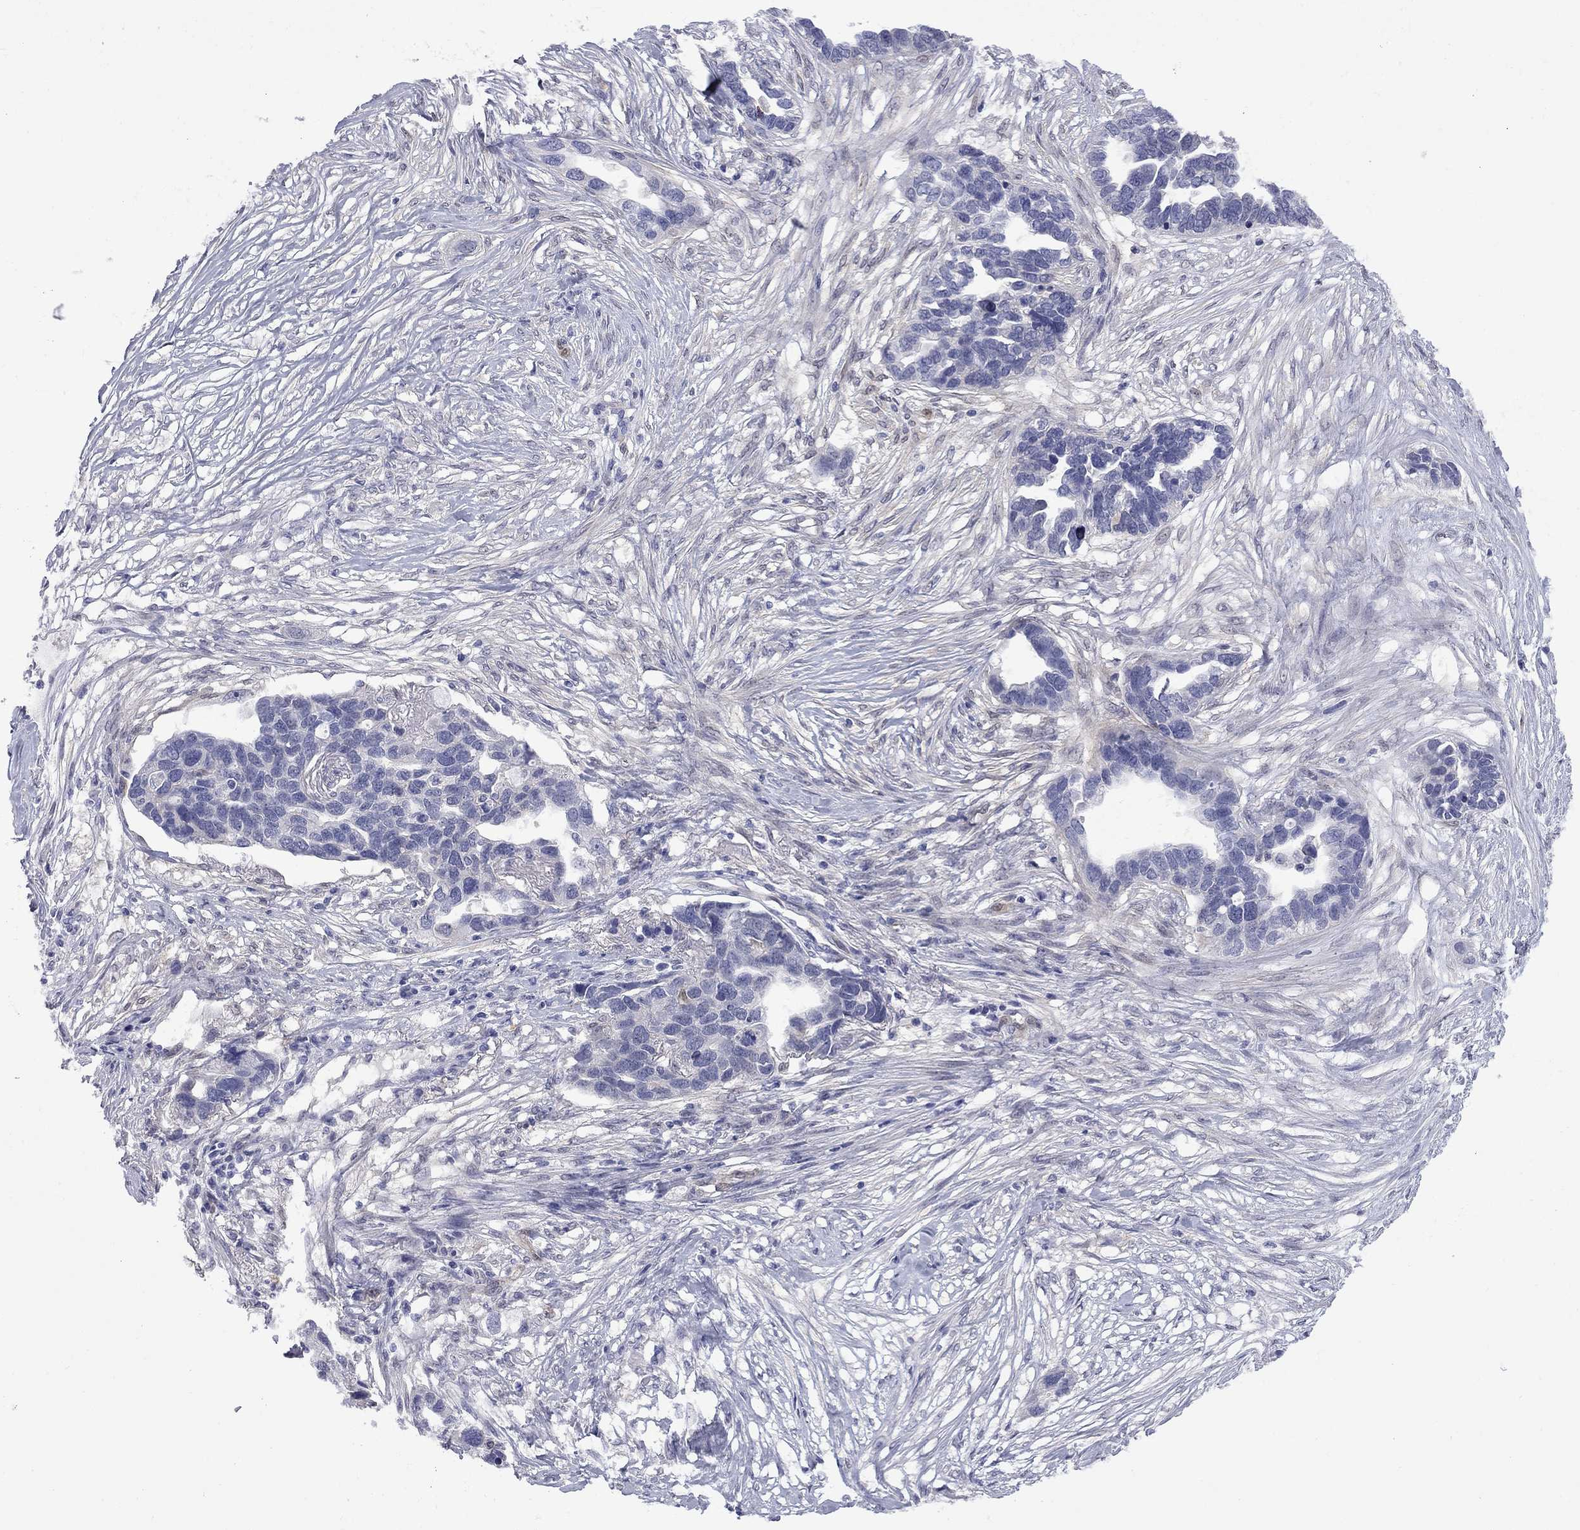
{"staining": {"intensity": "negative", "quantity": "none", "location": "none"}, "tissue": "ovarian cancer", "cell_type": "Tumor cells", "image_type": "cancer", "snomed": [{"axis": "morphology", "description": "Cystadenocarcinoma, serous, NOS"}, {"axis": "topography", "description": "Ovary"}], "caption": "The photomicrograph reveals no significant expression in tumor cells of serous cystadenocarcinoma (ovarian).", "gene": "CTNNBIP1", "patient": {"sex": "female", "age": 54}}